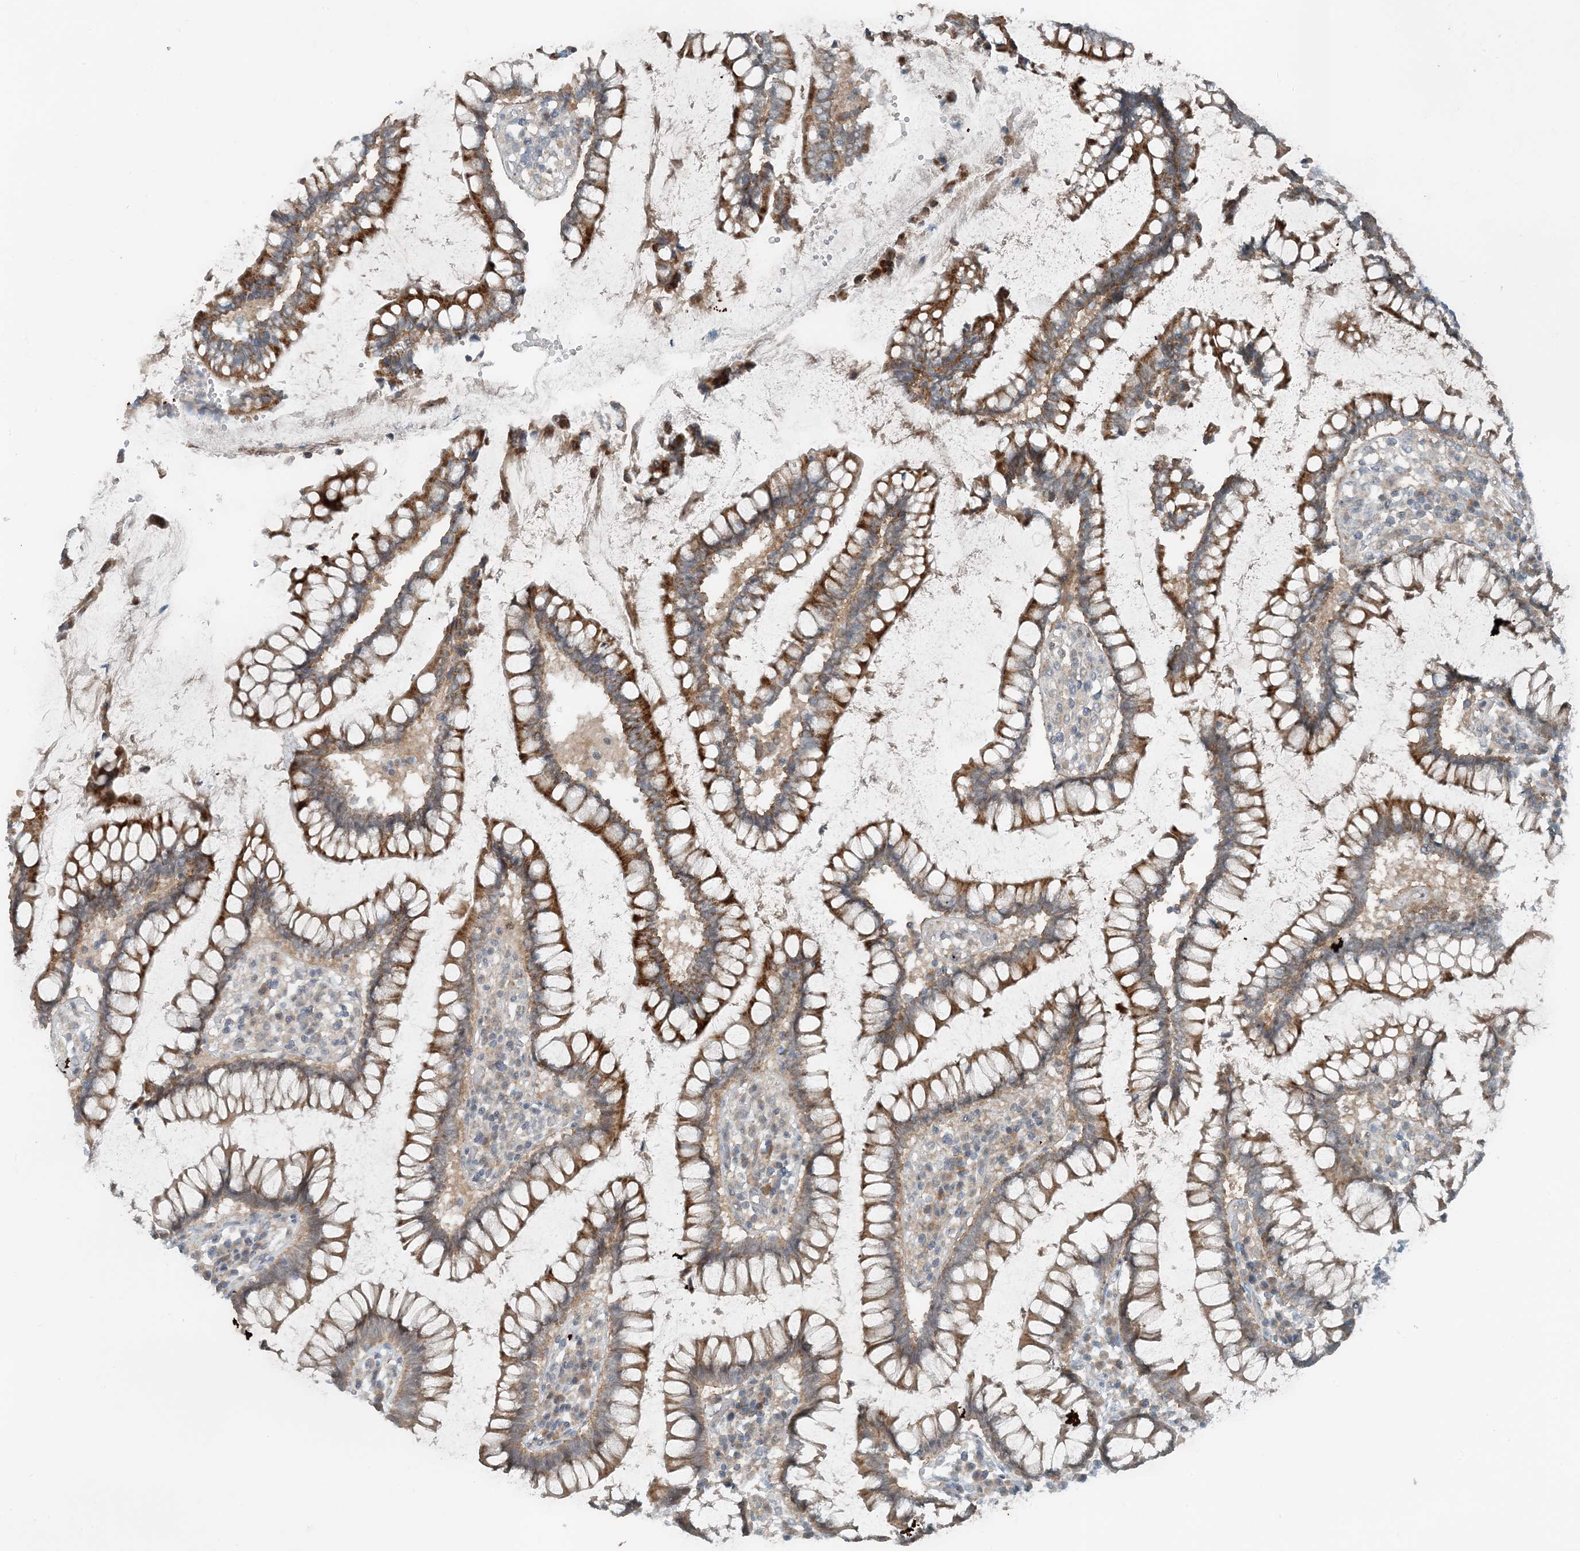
{"staining": {"intensity": "weak", "quantity": "25%-75%", "location": "cytoplasmic/membranous"}, "tissue": "colon", "cell_type": "Endothelial cells", "image_type": "normal", "snomed": [{"axis": "morphology", "description": "Normal tissue, NOS"}, {"axis": "topography", "description": "Colon"}], "caption": "Weak cytoplasmic/membranous positivity for a protein is seen in approximately 25%-75% of endothelial cells of benign colon using immunohistochemistry.", "gene": "MITD1", "patient": {"sex": "female", "age": 79}}